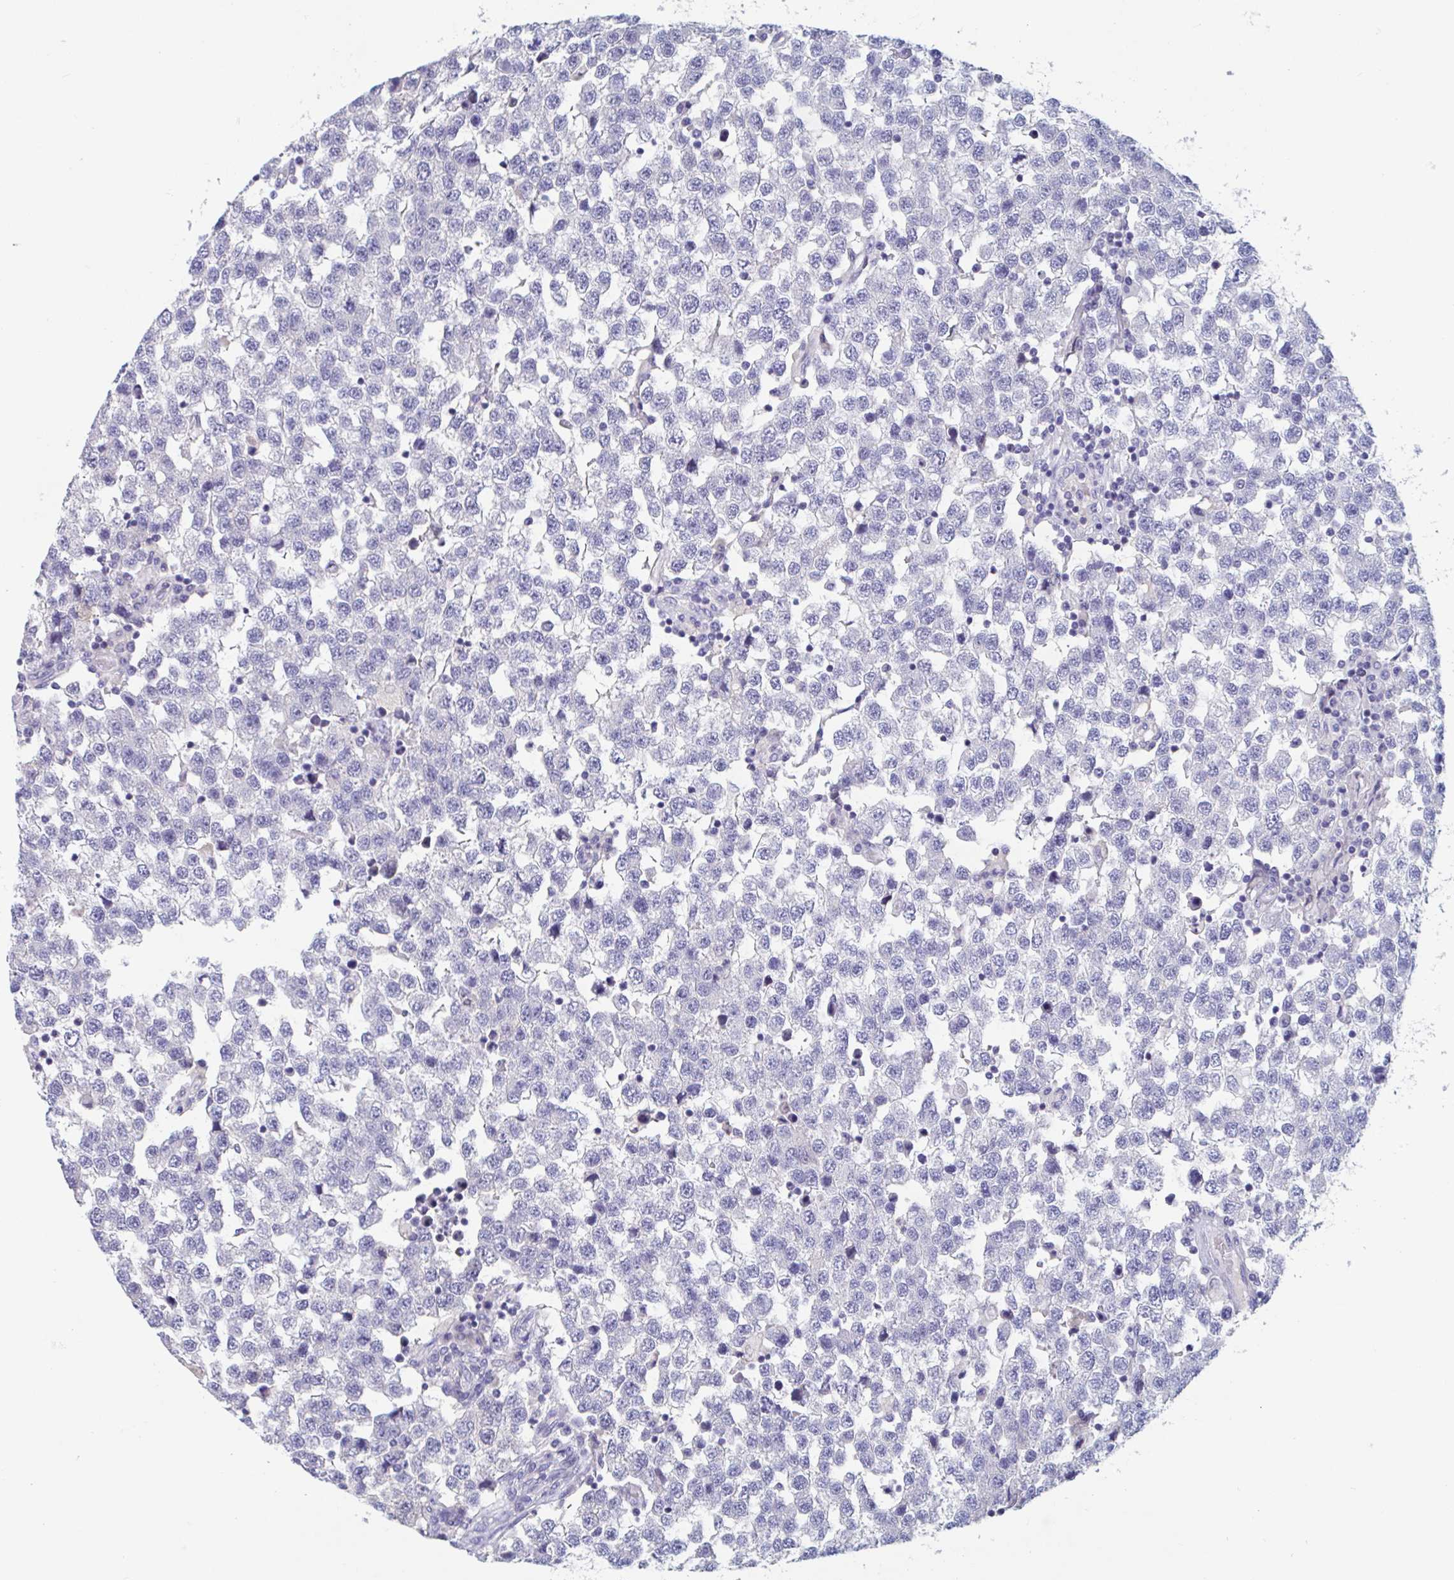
{"staining": {"intensity": "negative", "quantity": "none", "location": "none"}, "tissue": "testis cancer", "cell_type": "Tumor cells", "image_type": "cancer", "snomed": [{"axis": "morphology", "description": "Seminoma, NOS"}, {"axis": "topography", "description": "Testis"}], "caption": "A histopathology image of human testis cancer is negative for staining in tumor cells.", "gene": "UNKL", "patient": {"sex": "male", "age": 34}}